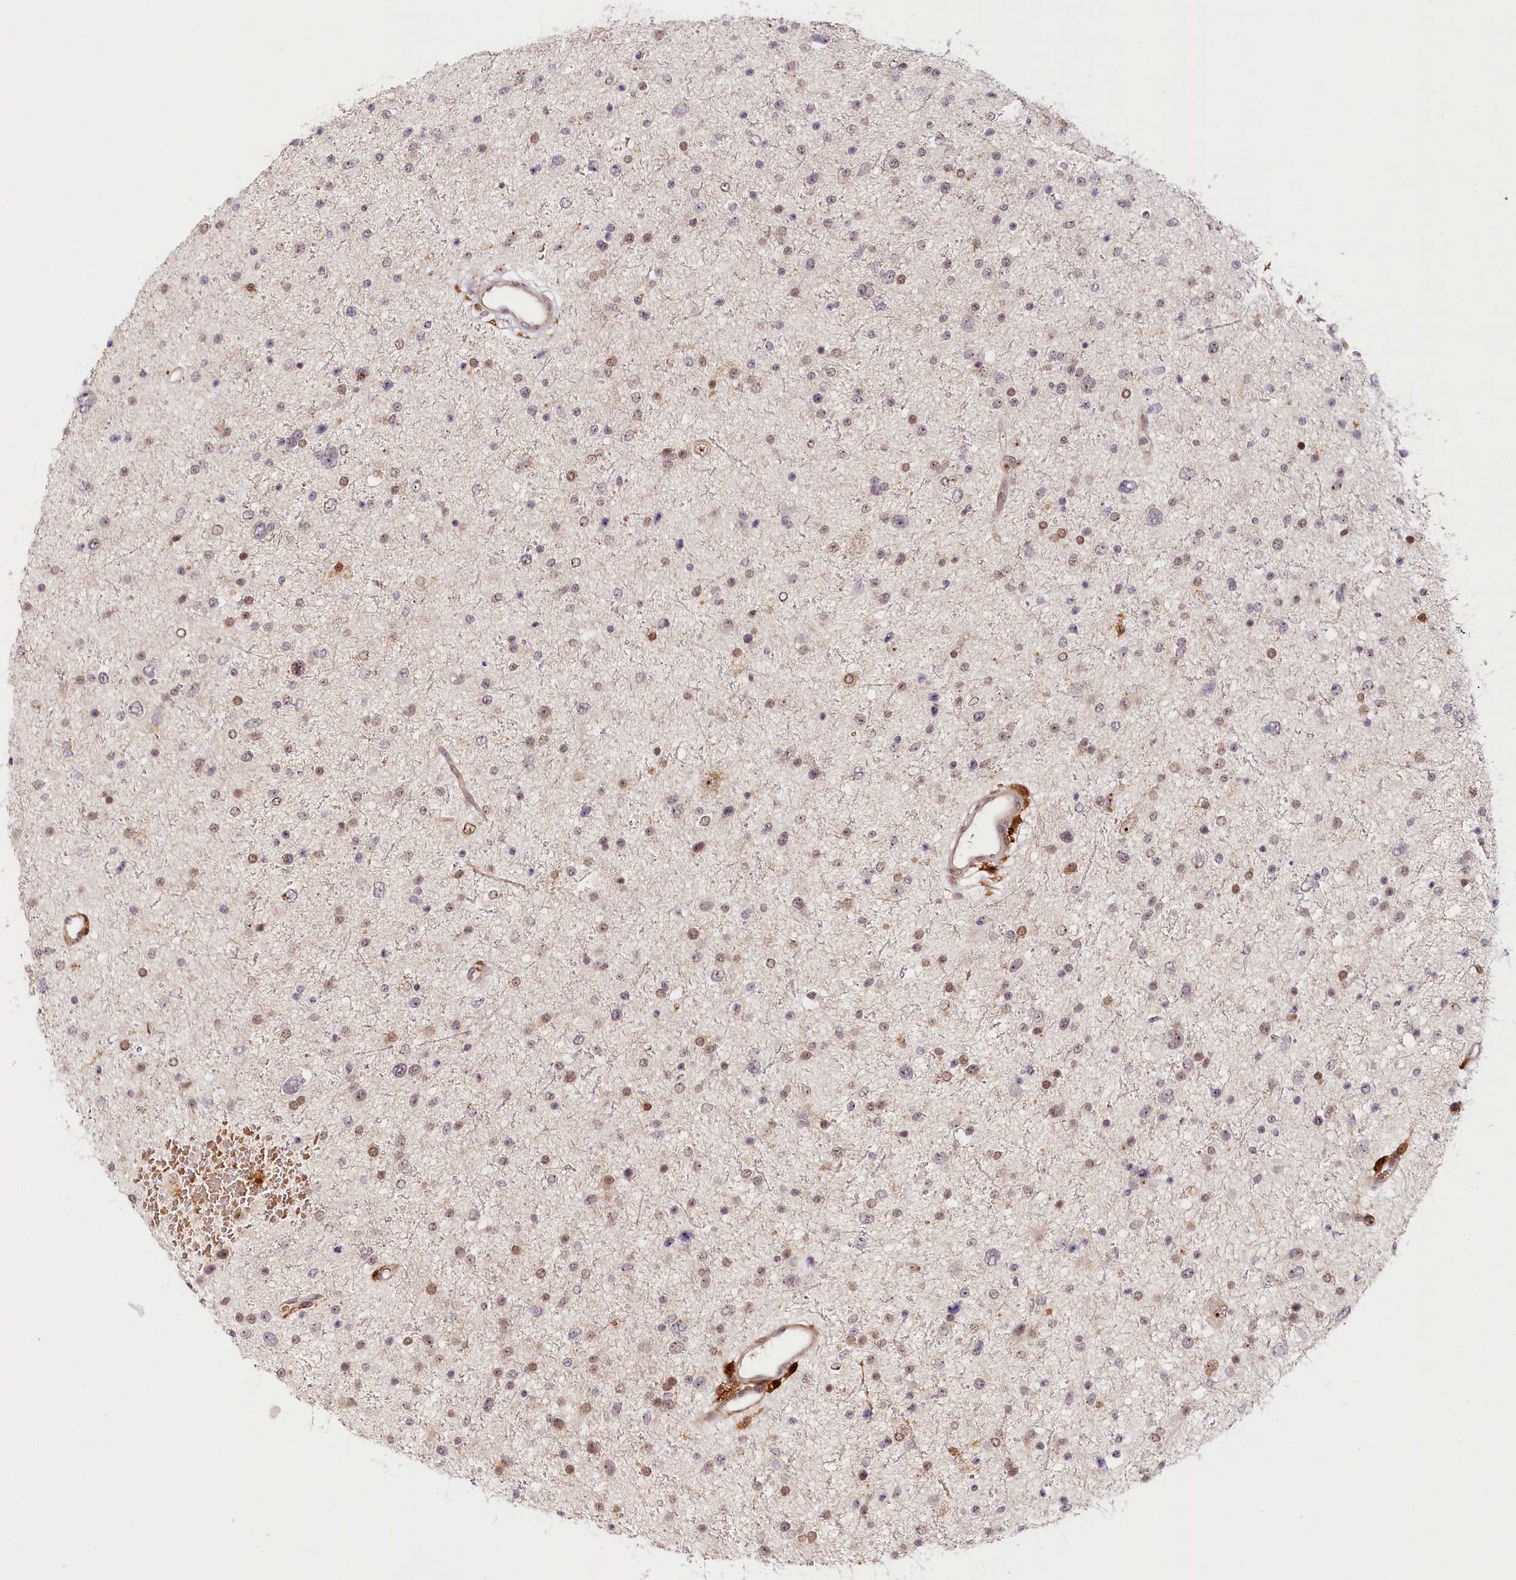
{"staining": {"intensity": "weak", "quantity": "25%-75%", "location": "nuclear"}, "tissue": "glioma", "cell_type": "Tumor cells", "image_type": "cancer", "snomed": [{"axis": "morphology", "description": "Glioma, malignant, Low grade"}, {"axis": "topography", "description": "Brain"}], "caption": "Glioma tissue shows weak nuclear expression in approximately 25%-75% of tumor cells", "gene": "WDR36", "patient": {"sex": "female", "age": 37}}